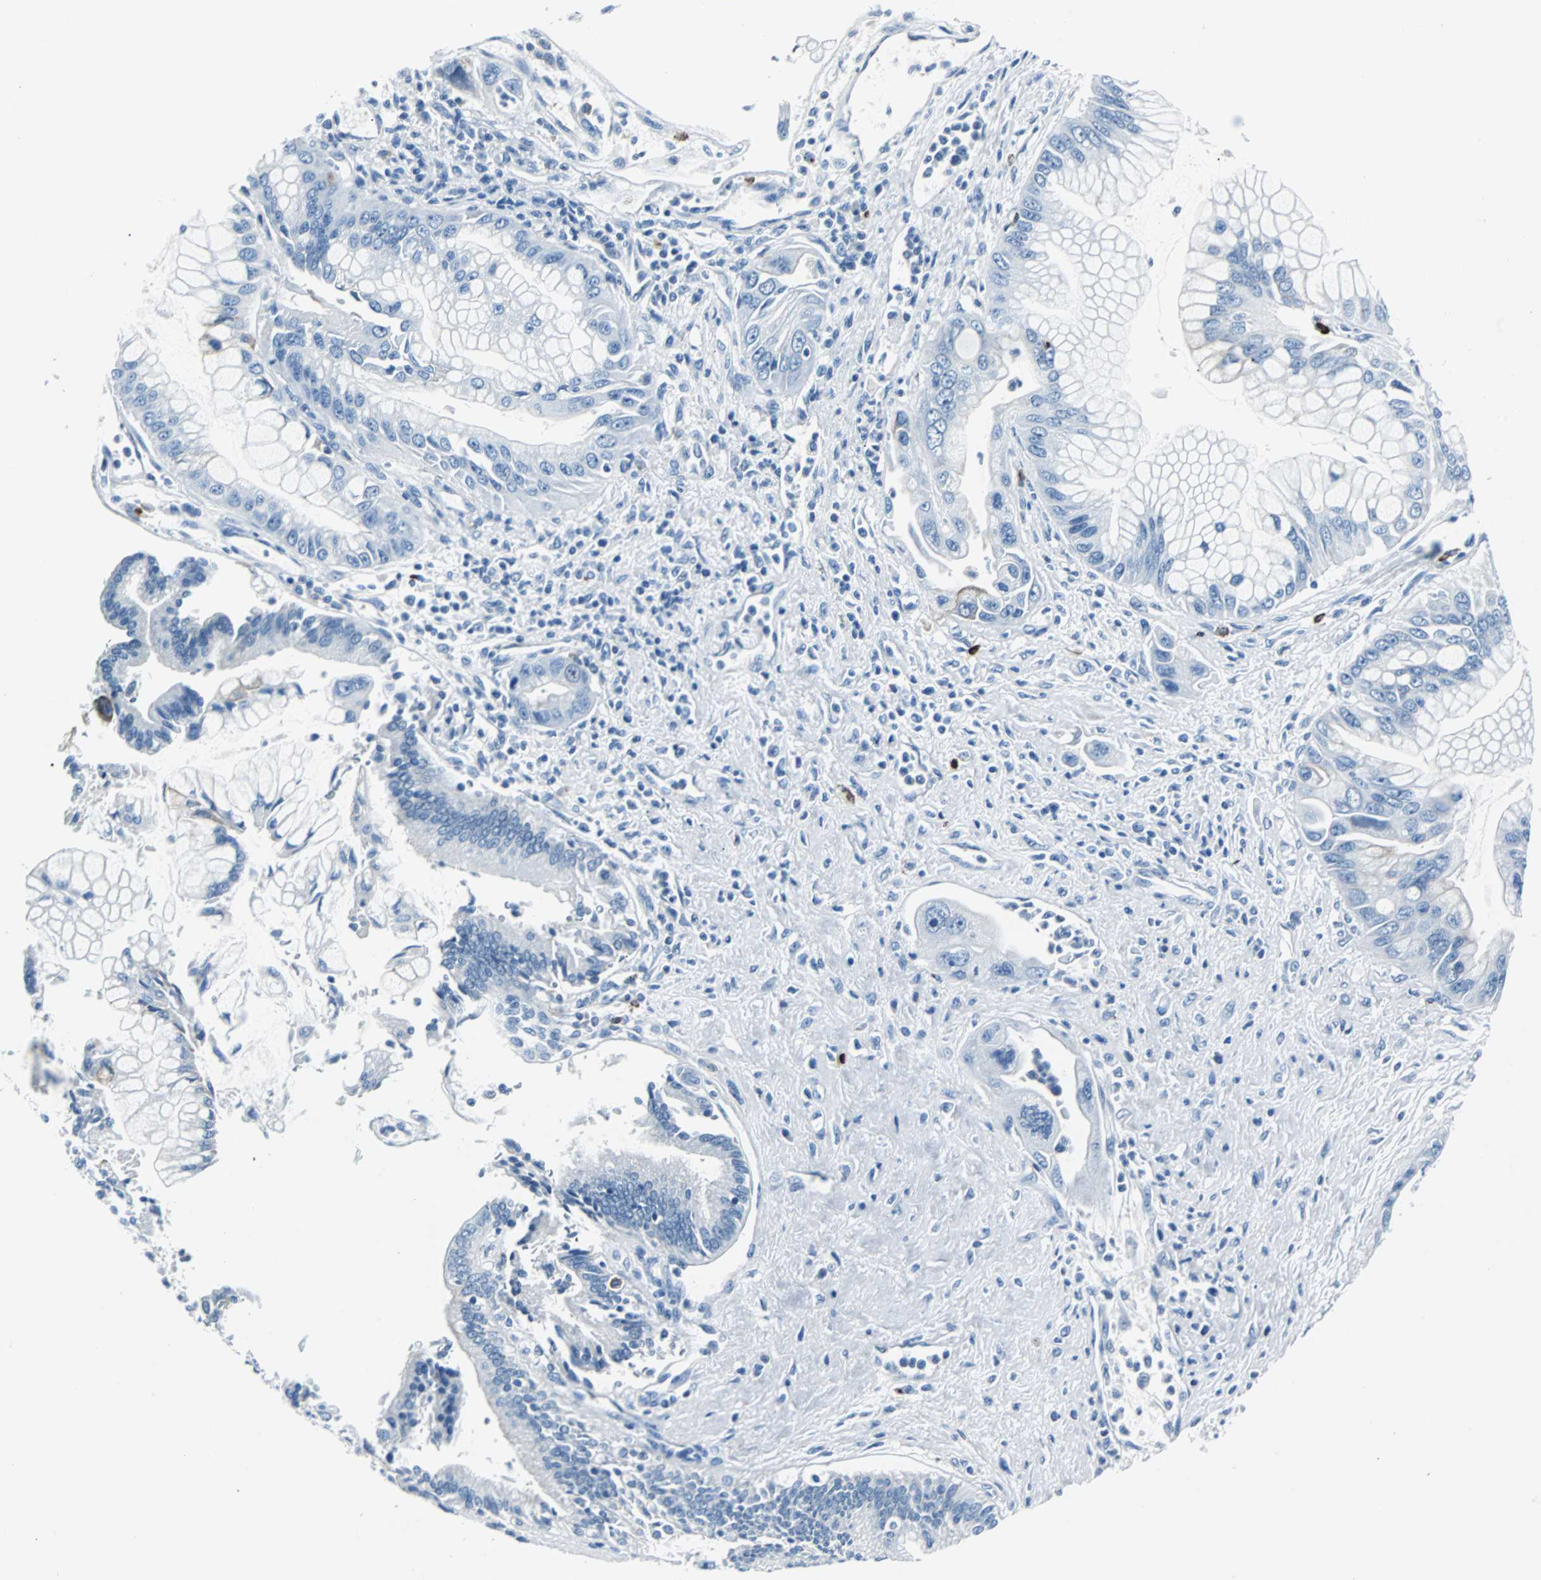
{"staining": {"intensity": "negative", "quantity": "none", "location": "none"}, "tissue": "pancreatic cancer", "cell_type": "Tumor cells", "image_type": "cancer", "snomed": [{"axis": "morphology", "description": "Adenocarcinoma, NOS"}, {"axis": "topography", "description": "Pancreas"}], "caption": "Image shows no protein expression in tumor cells of adenocarcinoma (pancreatic) tissue.", "gene": "RASA1", "patient": {"sex": "male", "age": 59}}